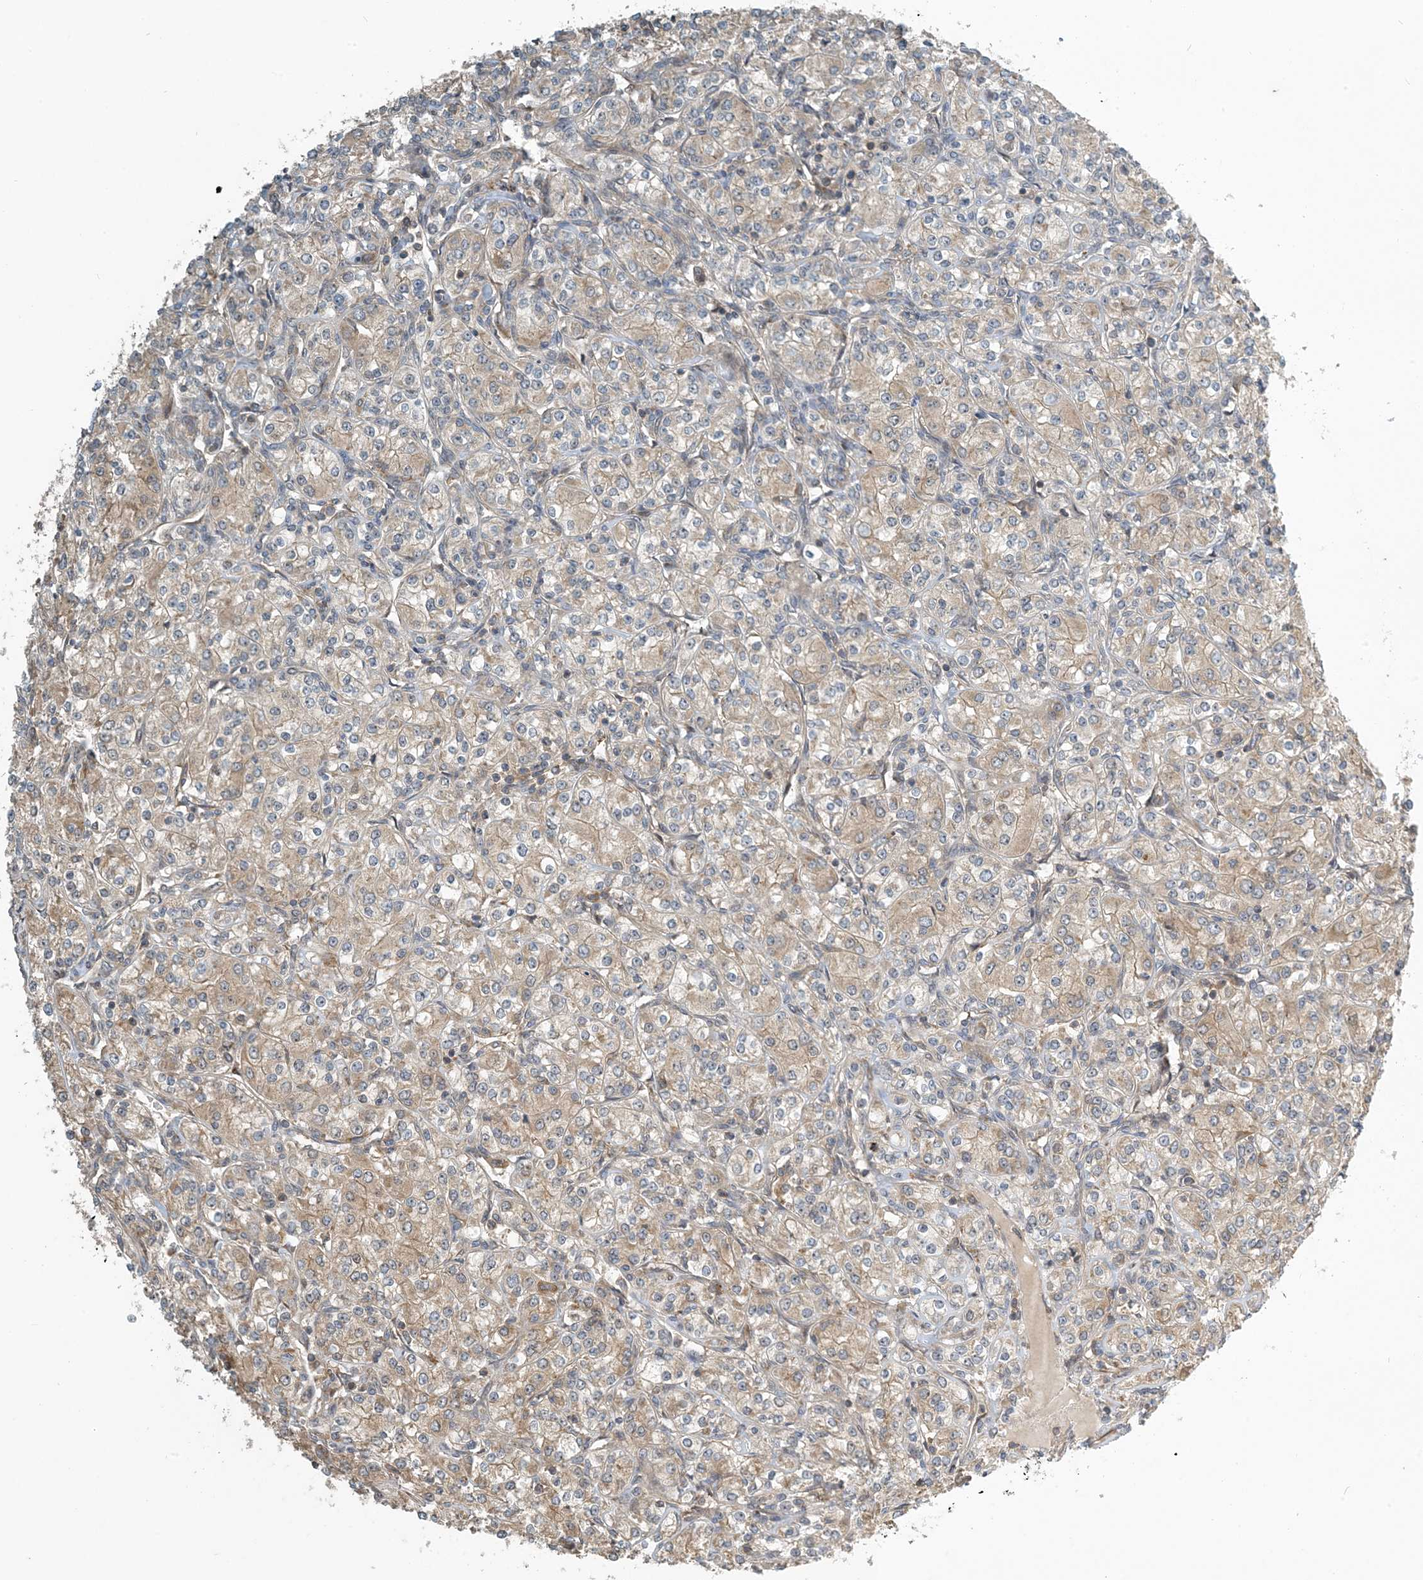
{"staining": {"intensity": "weak", "quantity": "25%-75%", "location": "cytoplasmic/membranous"}, "tissue": "renal cancer", "cell_type": "Tumor cells", "image_type": "cancer", "snomed": [{"axis": "morphology", "description": "Adenocarcinoma, NOS"}, {"axis": "topography", "description": "Kidney"}], "caption": "This photomicrograph reveals IHC staining of renal adenocarcinoma, with low weak cytoplasmic/membranous positivity in approximately 25%-75% of tumor cells.", "gene": "ZBTB3", "patient": {"sex": "male", "age": 77}}